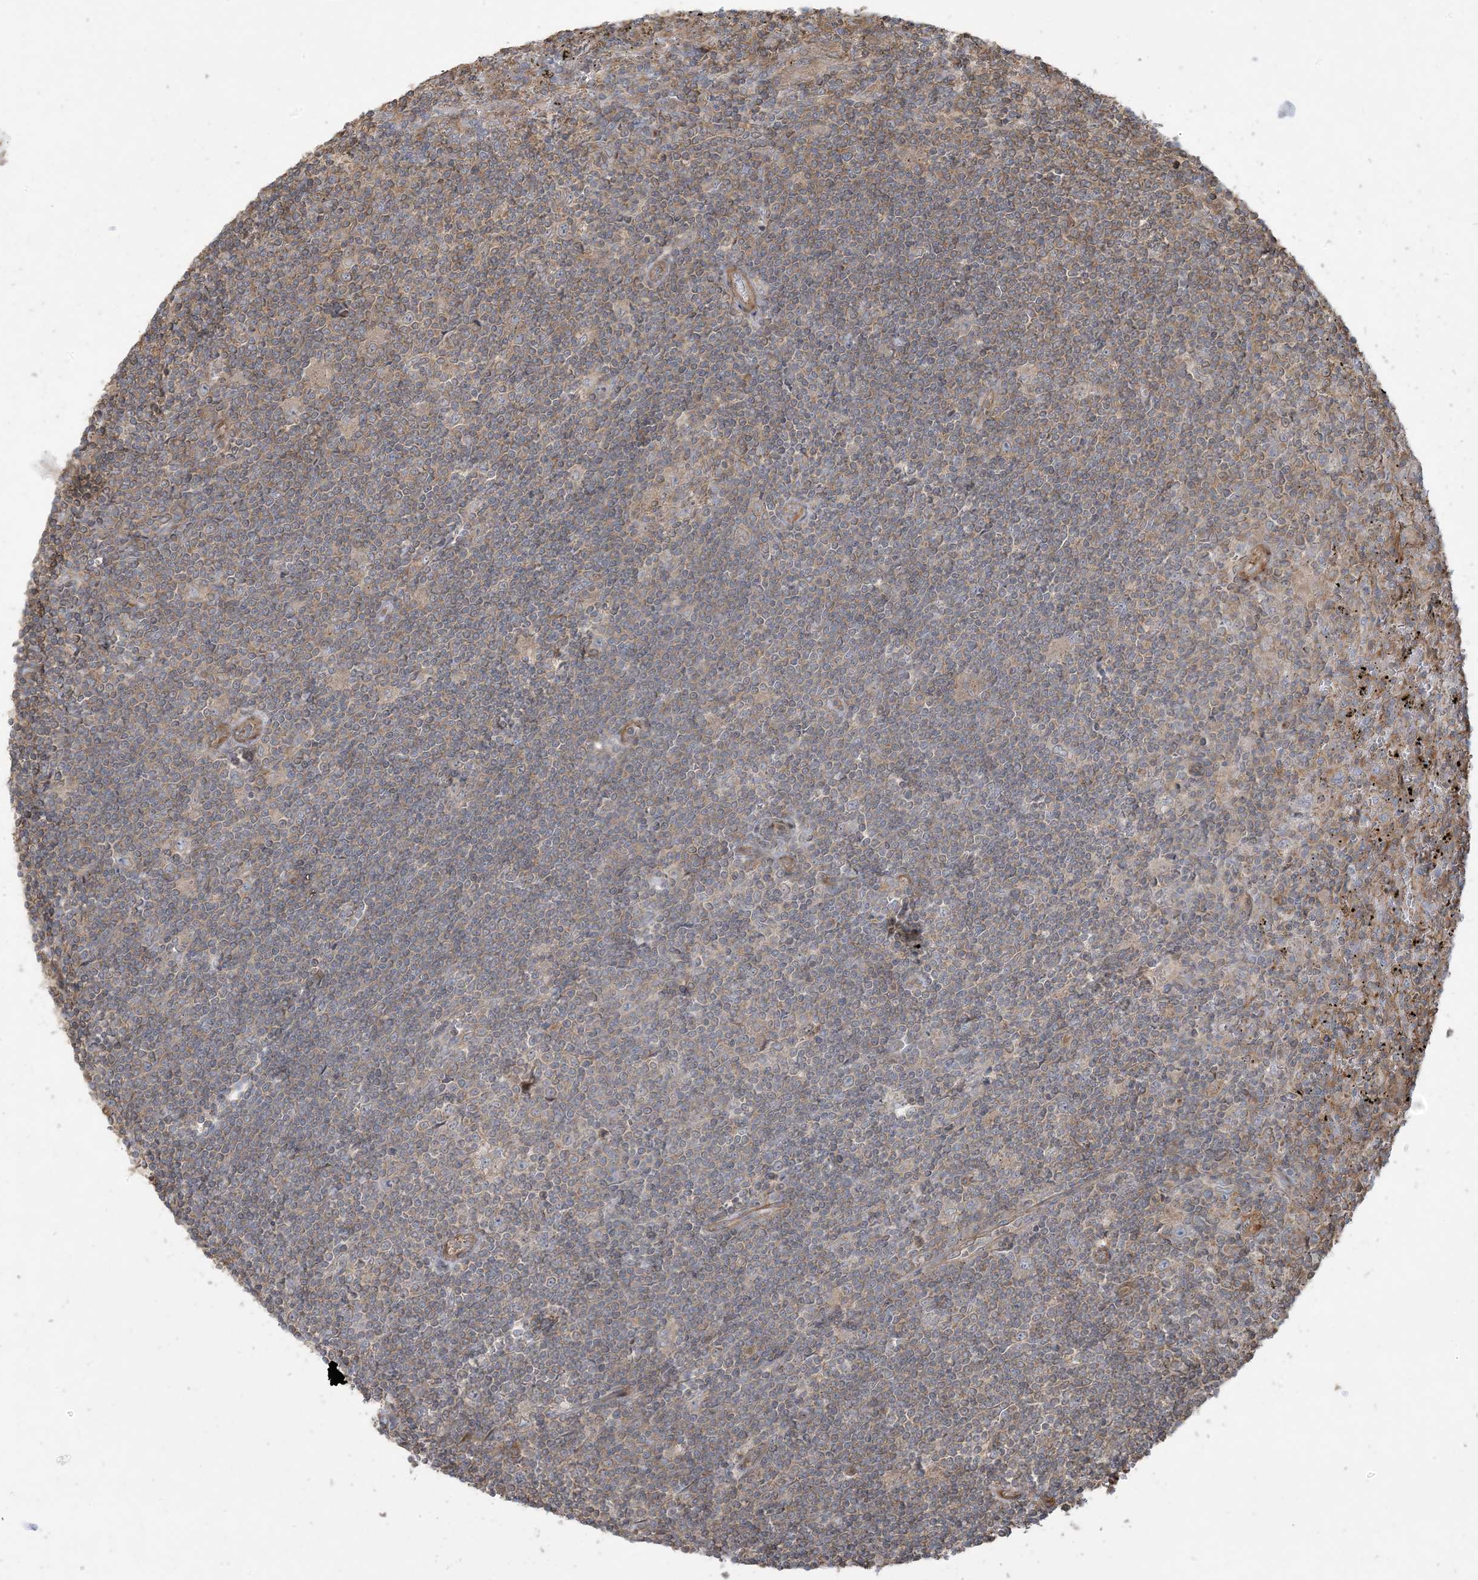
{"staining": {"intensity": "weak", "quantity": "<25%", "location": "cytoplasmic/membranous"}, "tissue": "lymphoma", "cell_type": "Tumor cells", "image_type": "cancer", "snomed": [{"axis": "morphology", "description": "Malignant lymphoma, non-Hodgkin's type, Low grade"}, {"axis": "topography", "description": "Spleen"}], "caption": "The histopathology image demonstrates no staining of tumor cells in low-grade malignant lymphoma, non-Hodgkin's type.", "gene": "KLHL18", "patient": {"sex": "male", "age": 76}}